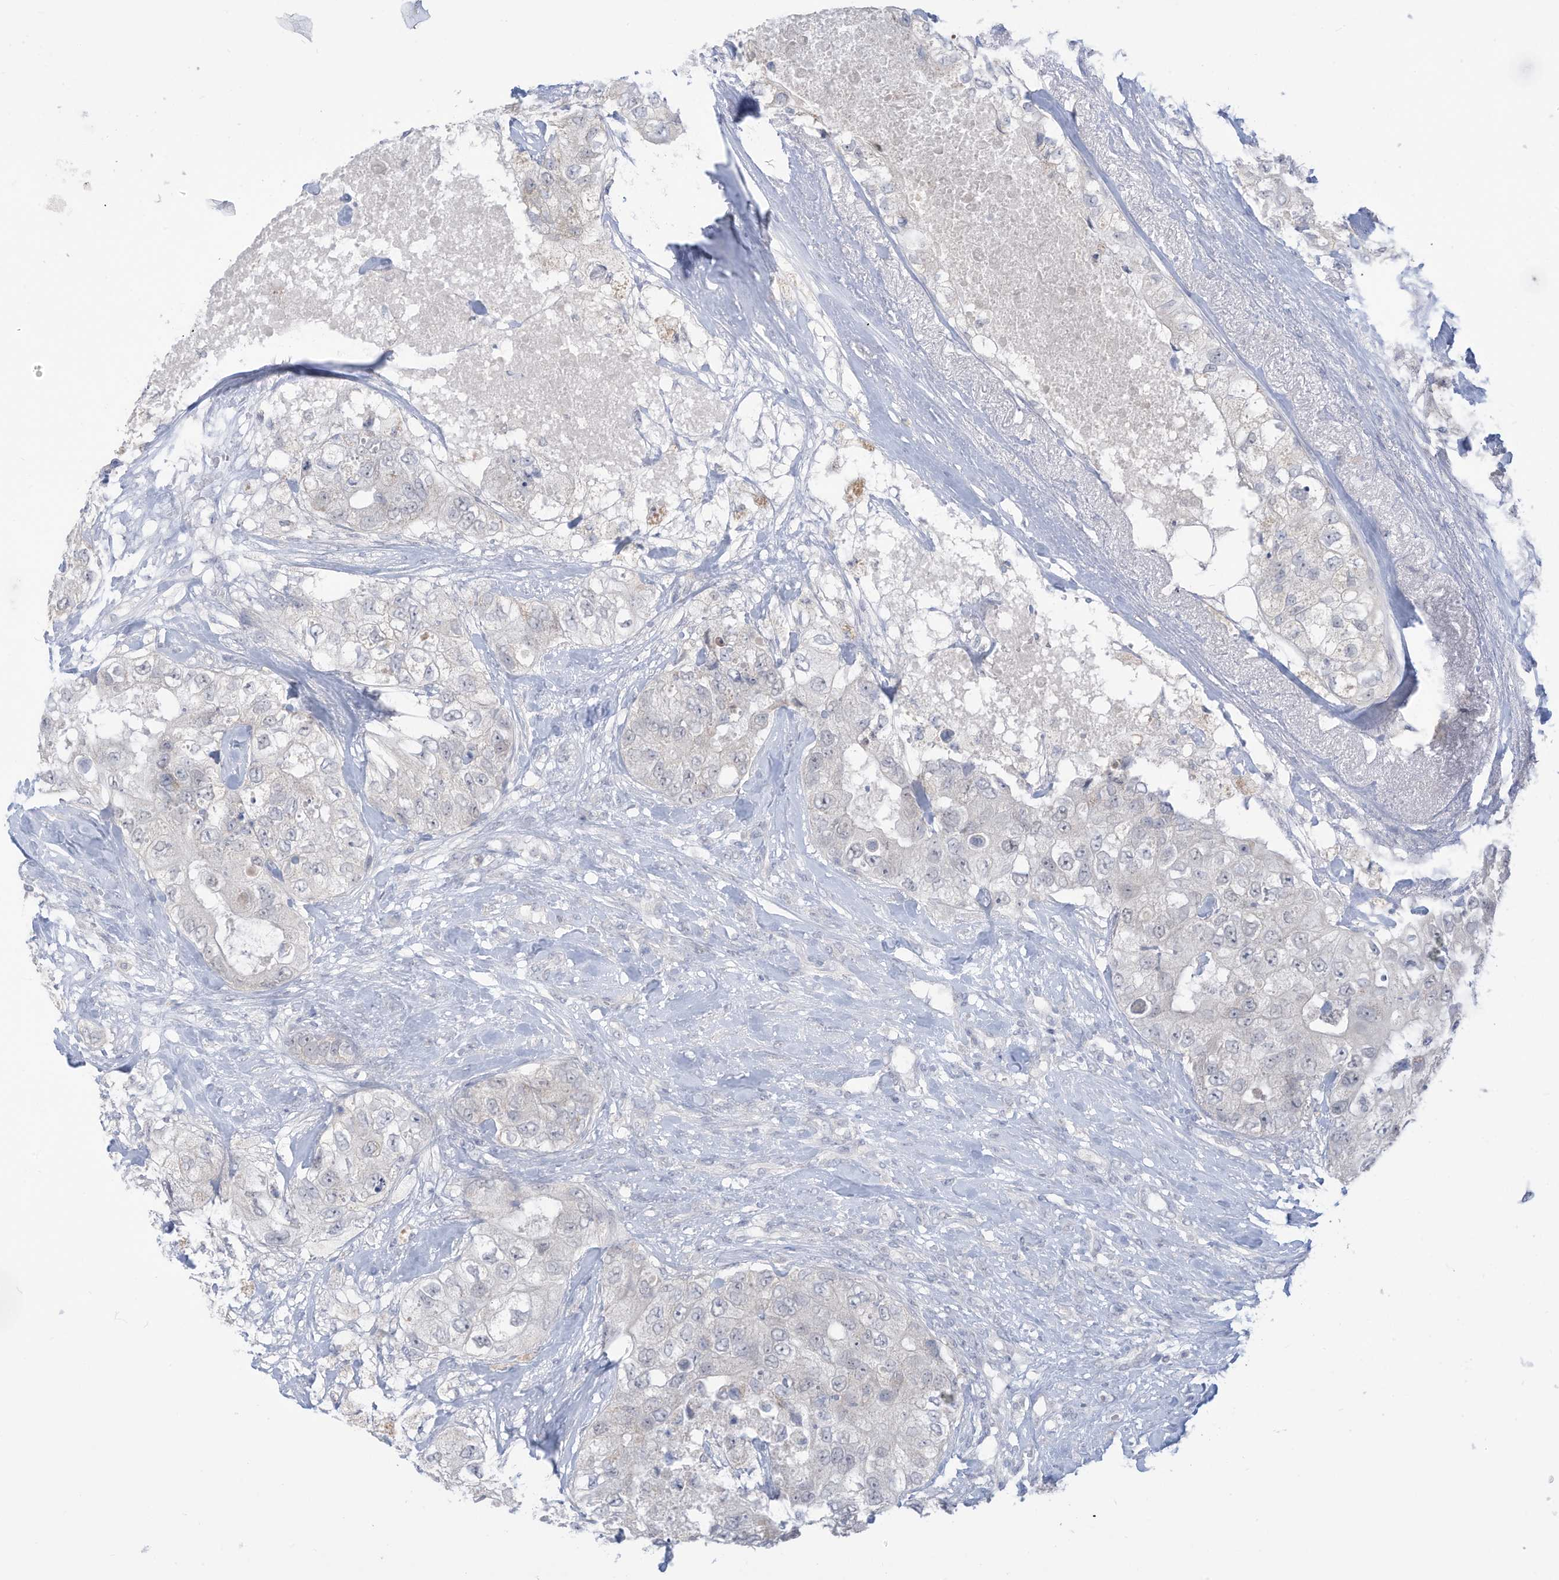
{"staining": {"intensity": "negative", "quantity": "none", "location": "none"}, "tissue": "breast cancer", "cell_type": "Tumor cells", "image_type": "cancer", "snomed": [{"axis": "morphology", "description": "Duct carcinoma"}, {"axis": "topography", "description": "Breast"}], "caption": "High magnification brightfield microscopy of breast cancer (intraductal carcinoma) stained with DAB (brown) and counterstained with hematoxylin (blue): tumor cells show no significant expression. (DAB IHC, high magnification).", "gene": "OGT", "patient": {"sex": "female", "age": 62}}